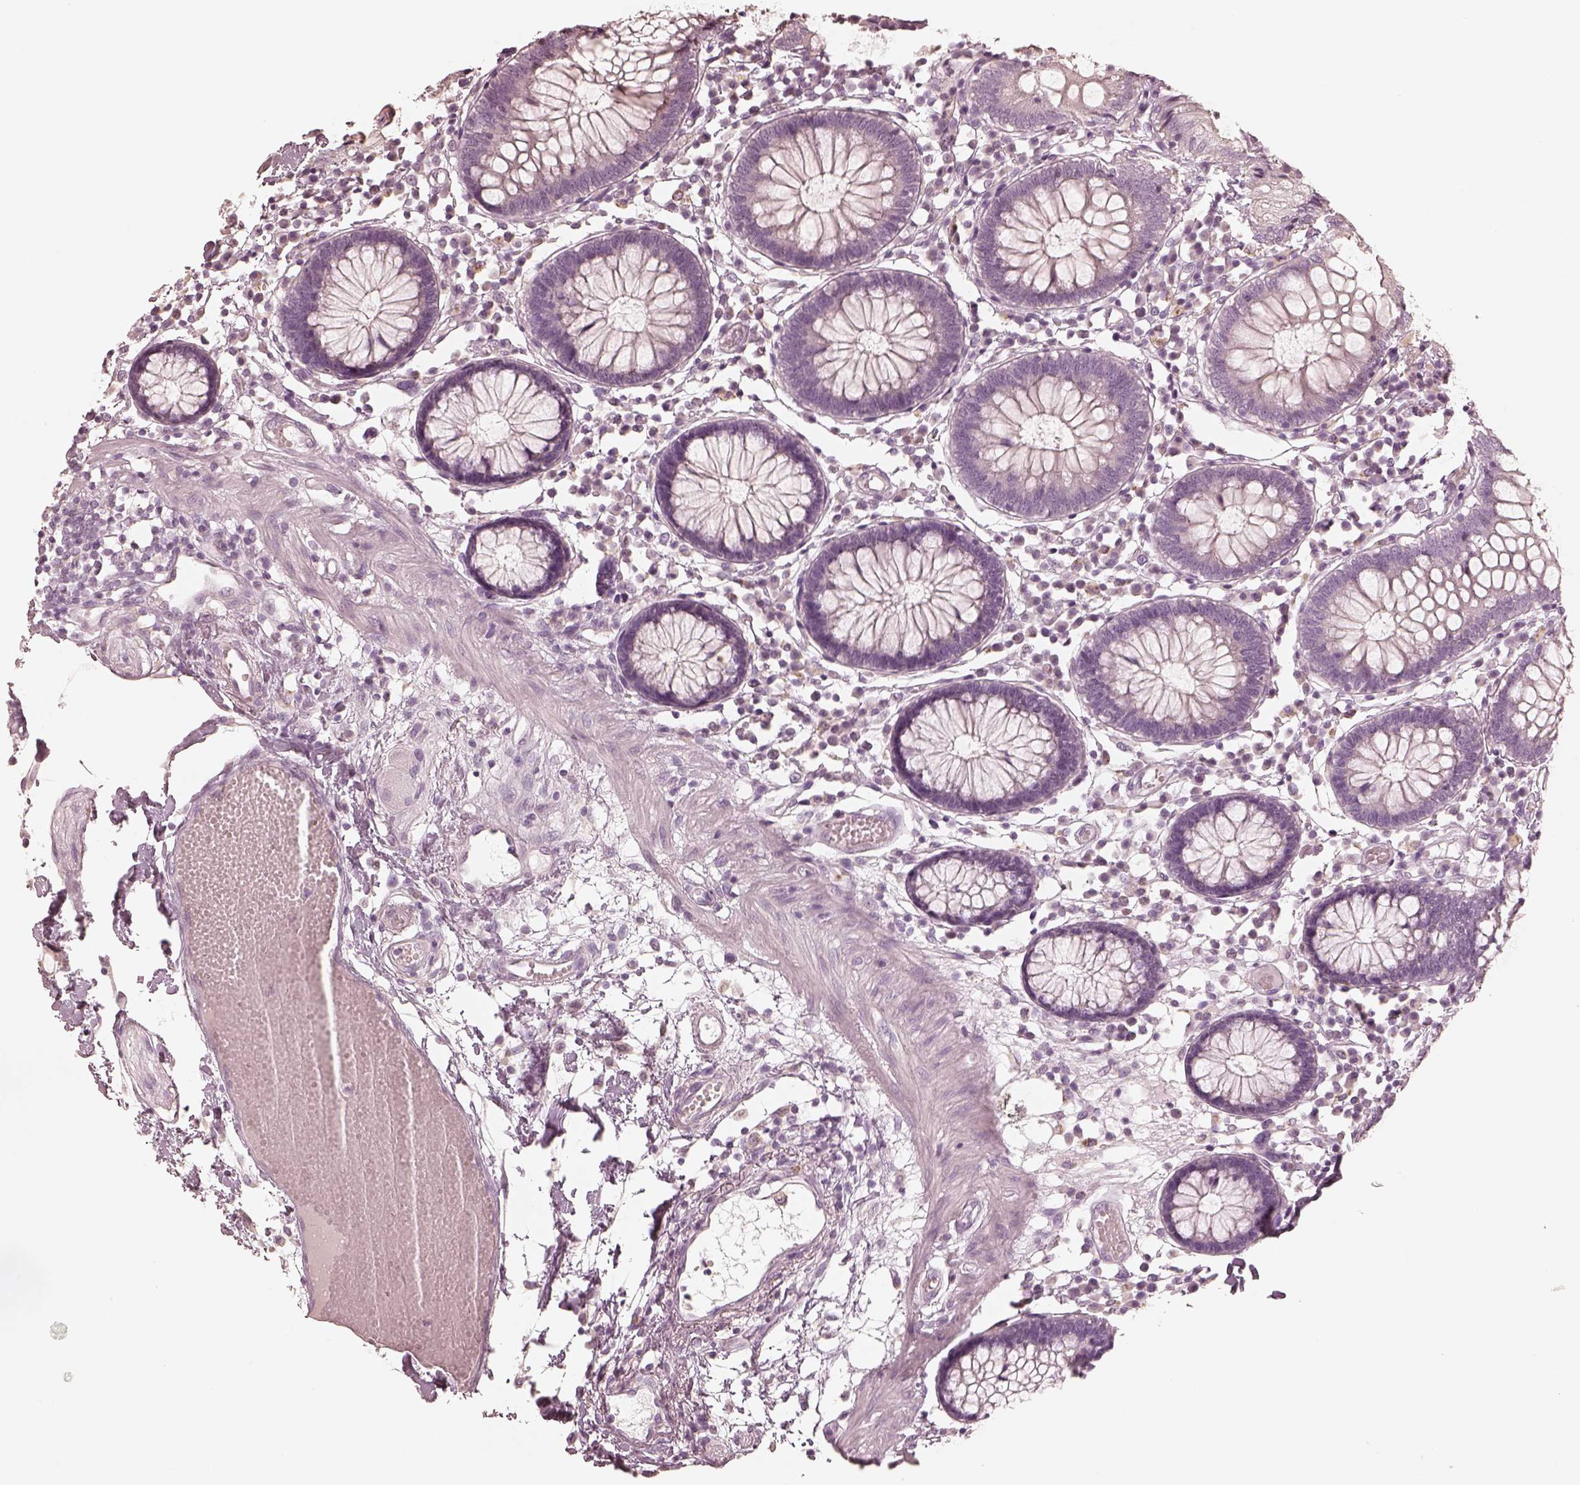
{"staining": {"intensity": "negative", "quantity": "none", "location": "none"}, "tissue": "colon", "cell_type": "Endothelial cells", "image_type": "normal", "snomed": [{"axis": "morphology", "description": "Normal tissue, NOS"}, {"axis": "morphology", "description": "Adenocarcinoma, NOS"}, {"axis": "topography", "description": "Colon"}], "caption": "Immunohistochemical staining of unremarkable colon demonstrates no significant expression in endothelial cells. (DAB immunohistochemistry, high magnification).", "gene": "CALR3", "patient": {"sex": "male", "age": 83}}